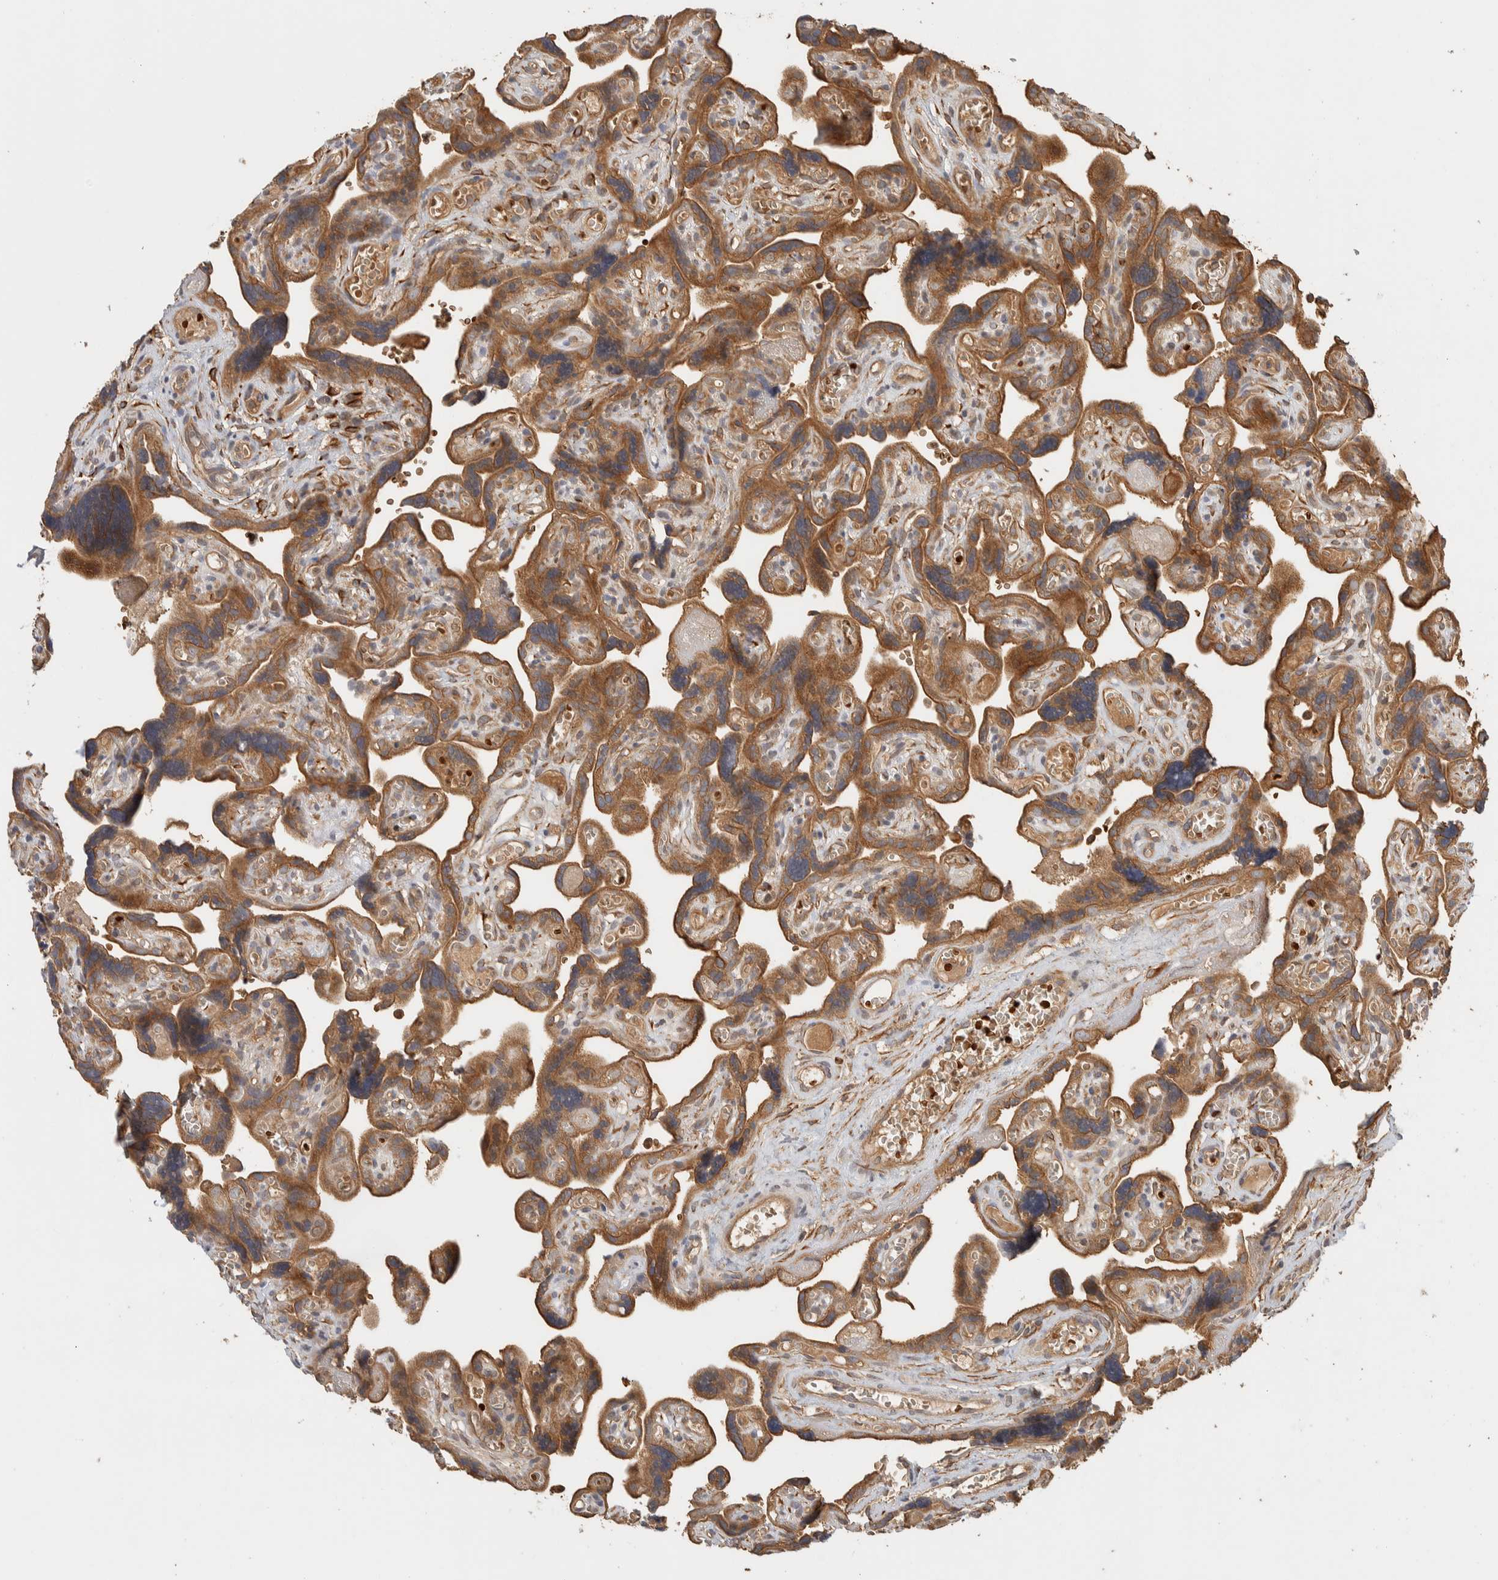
{"staining": {"intensity": "strong", "quantity": ">75%", "location": "cytoplasmic/membranous"}, "tissue": "placenta", "cell_type": "Decidual cells", "image_type": "normal", "snomed": [{"axis": "morphology", "description": "Normal tissue, NOS"}, {"axis": "topography", "description": "Placenta"}], "caption": "Immunohistochemistry of unremarkable human placenta shows high levels of strong cytoplasmic/membranous expression in approximately >75% of decidual cells. The staining was performed using DAB to visualize the protein expression in brown, while the nuclei were stained in blue with hematoxylin (Magnification: 20x).", "gene": "TTI2", "patient": {"sex": "female", "age": 30}}